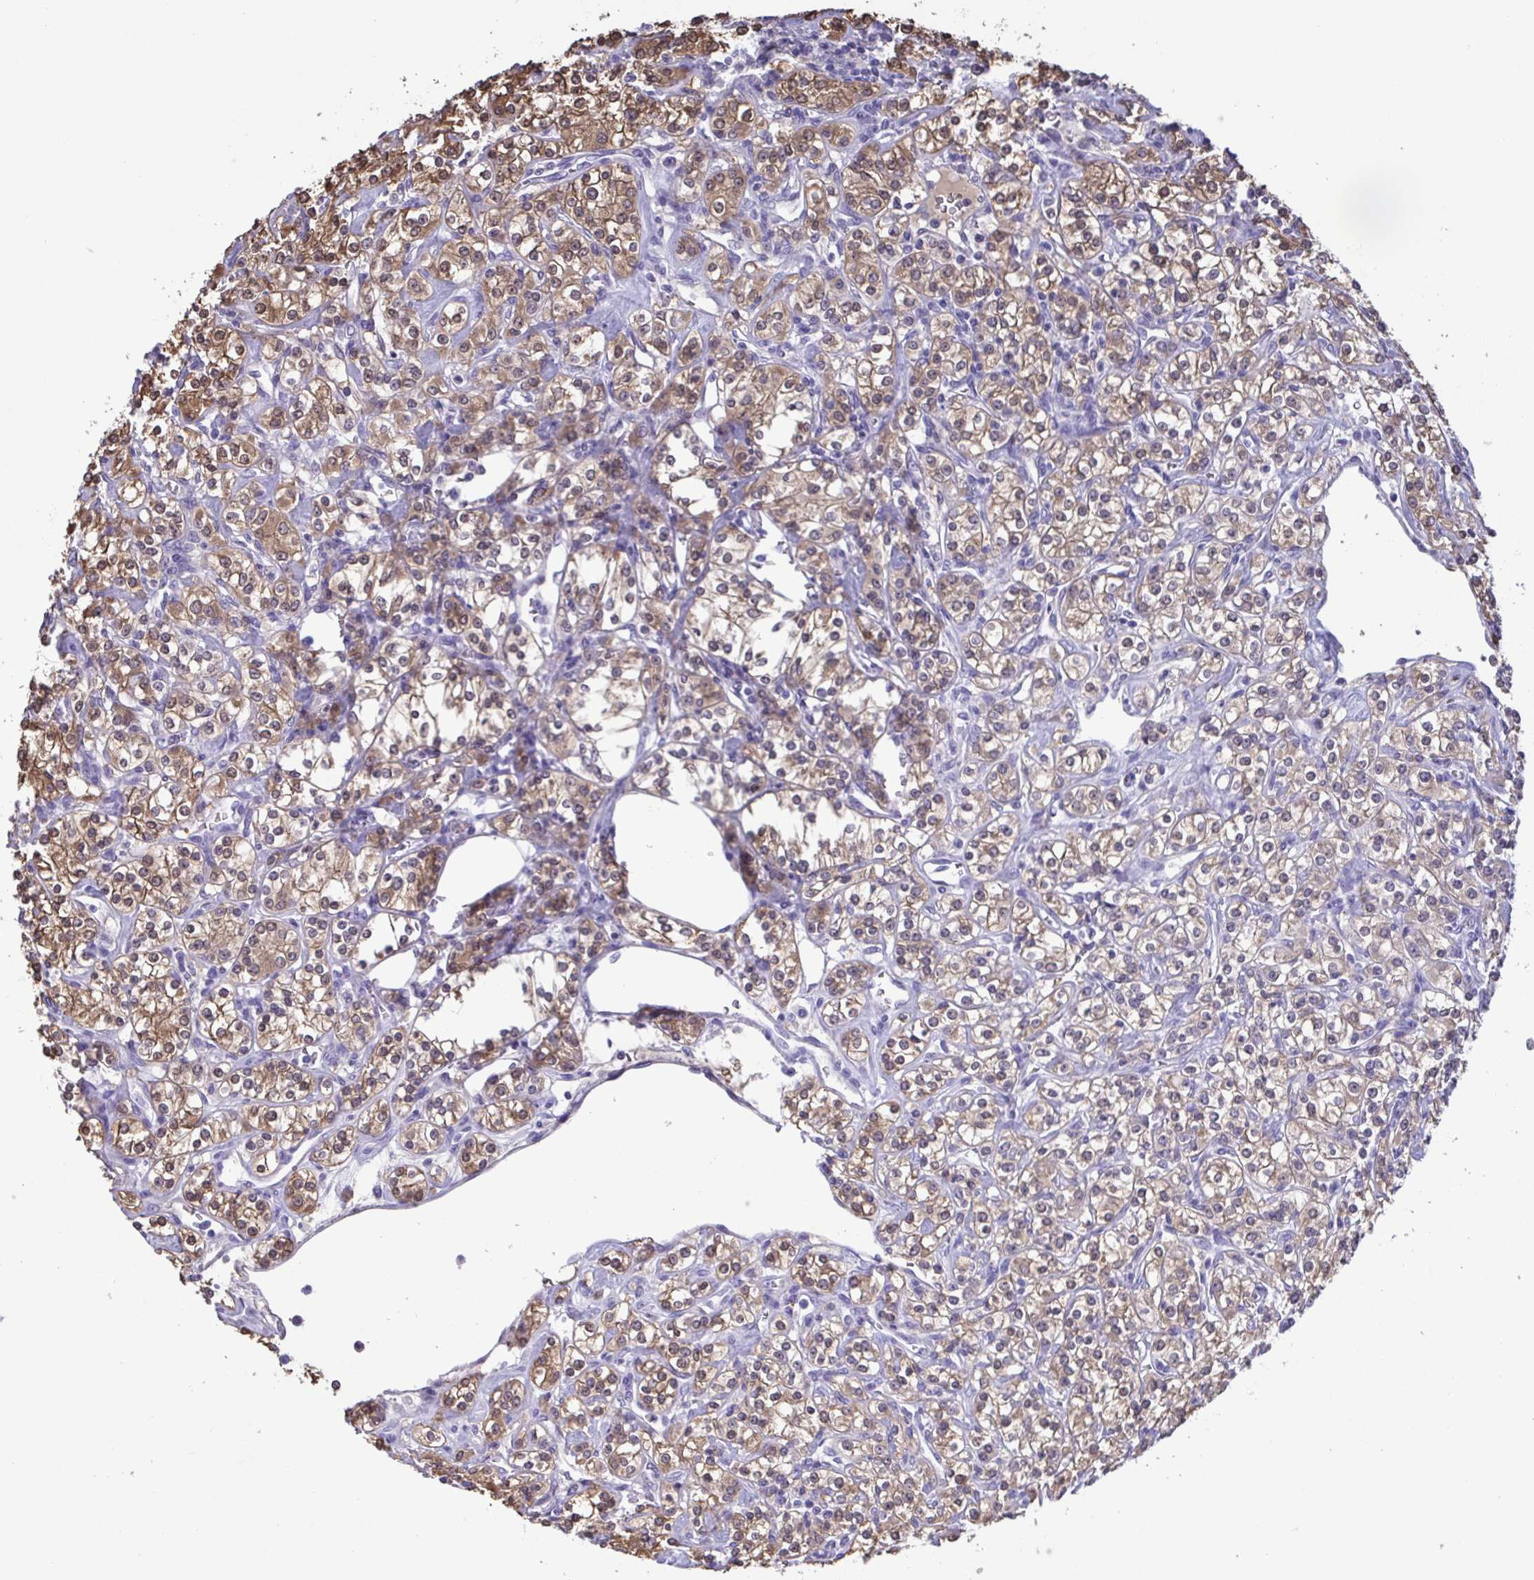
{"staining": {"intensity": "moderate", "quantity": ">75%", "location": "cytoplasmic/membranous,nuclear"}, "tissue": "renal cancer", "cell_type": "Tumor cells", "image_type": "cancer", "snomed": [{"axis": "morphology", "description": "Adenocarcinoma, NOS"}, {"axis": "topography", "description": "Kidney"}], "caption": "Human renal adenocarcinoma stained with a protein marker shows moderate staining in tumor cells.", "gene": "LDHC", "patient": {"sex": "male", "age": 77}}